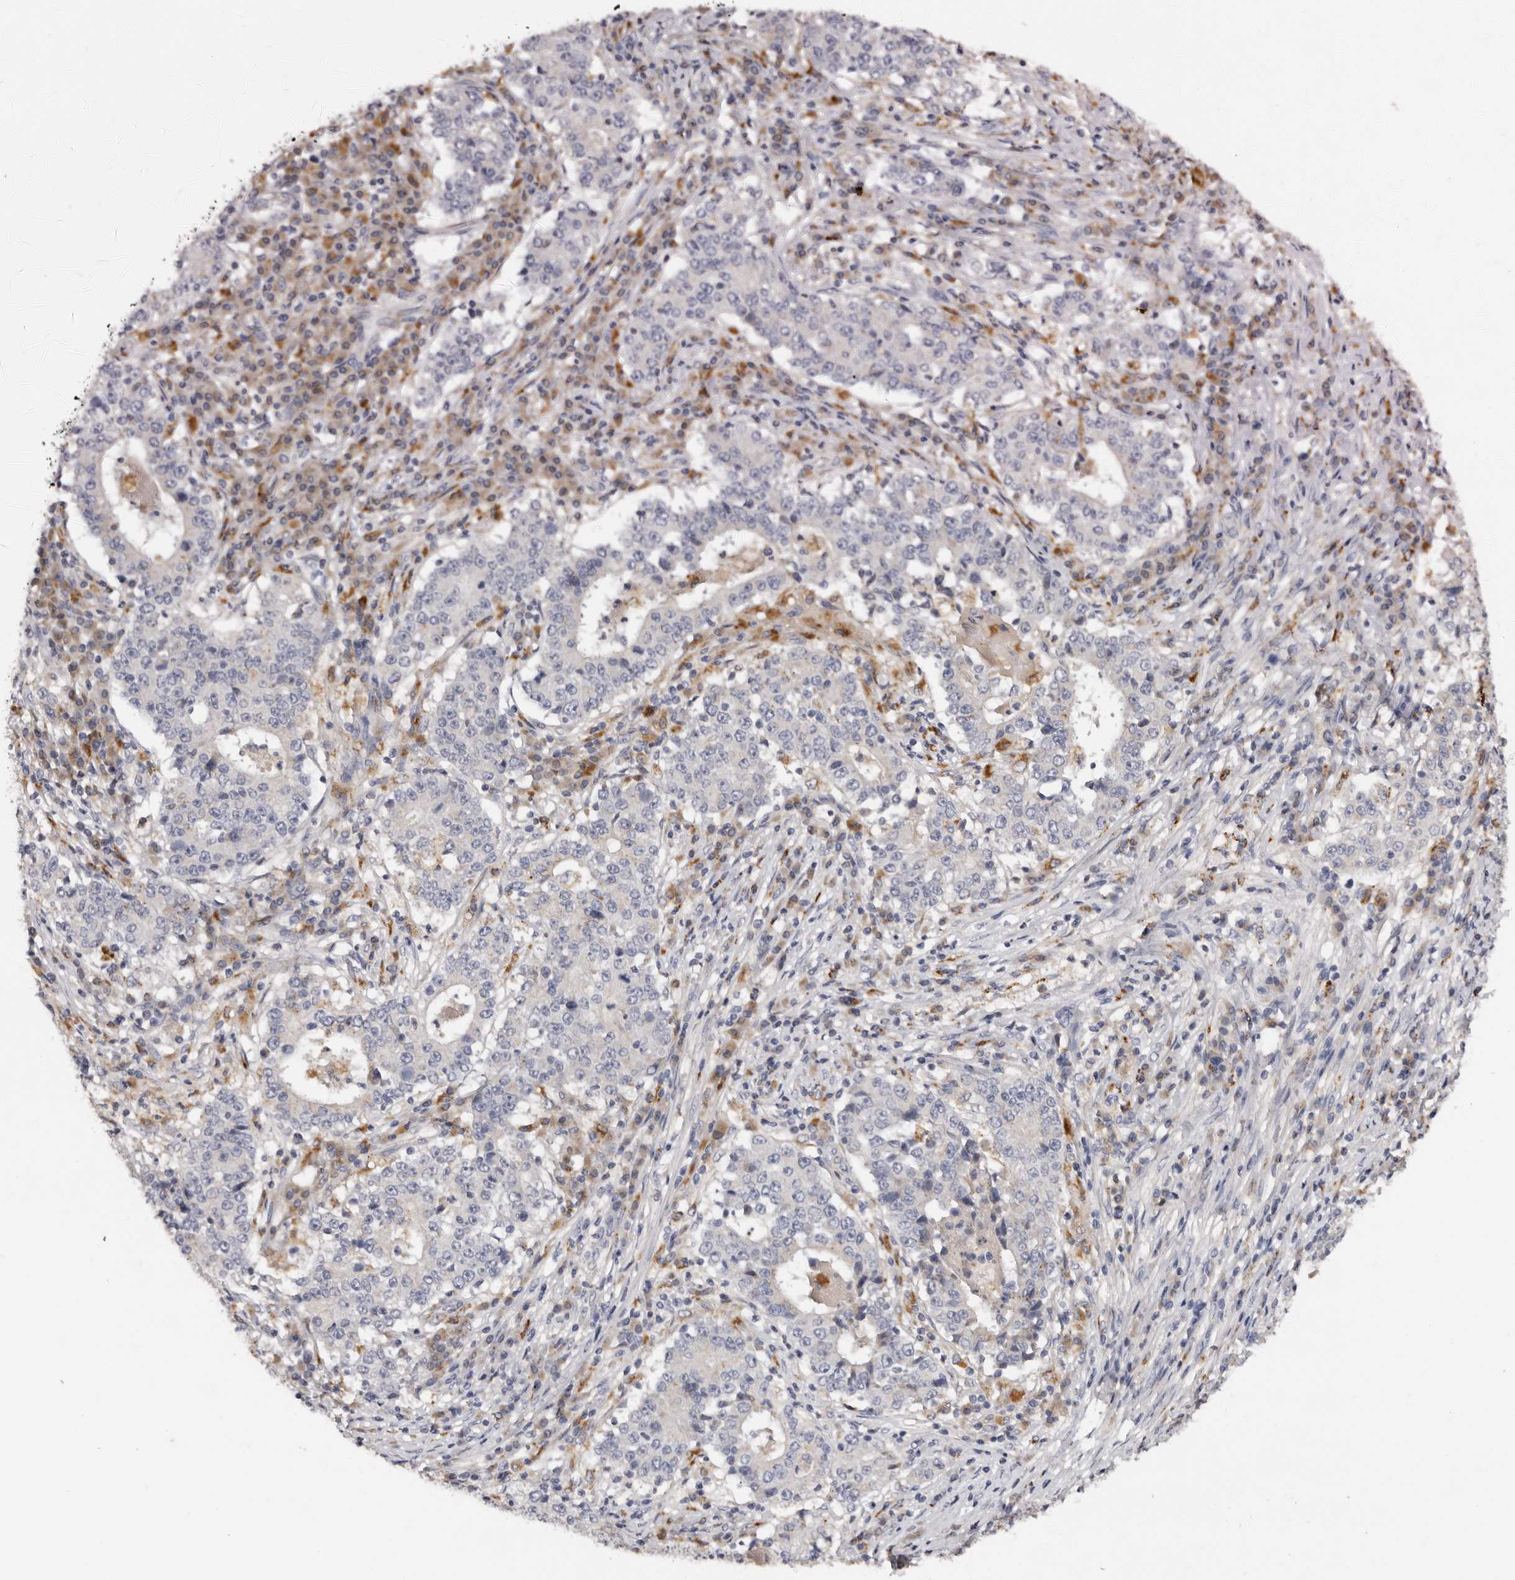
{"staining": {"intensity": "negative", "quantity": "none", "location": "none"}, "tissue": "stomach cancer", "cell_type": "Tumor cells", "image_type": "cancer", "snomed": [{"axis": "morphology", "description": "Adenocarcinoma, NOS"}, {"axis": "topography", "description": "Stomach"}], "caption": "The image reveals no significant staining in tumor cells of stomach cancer.", "gene": "DAP", "patient": {"sex": "male", "age": 59}}